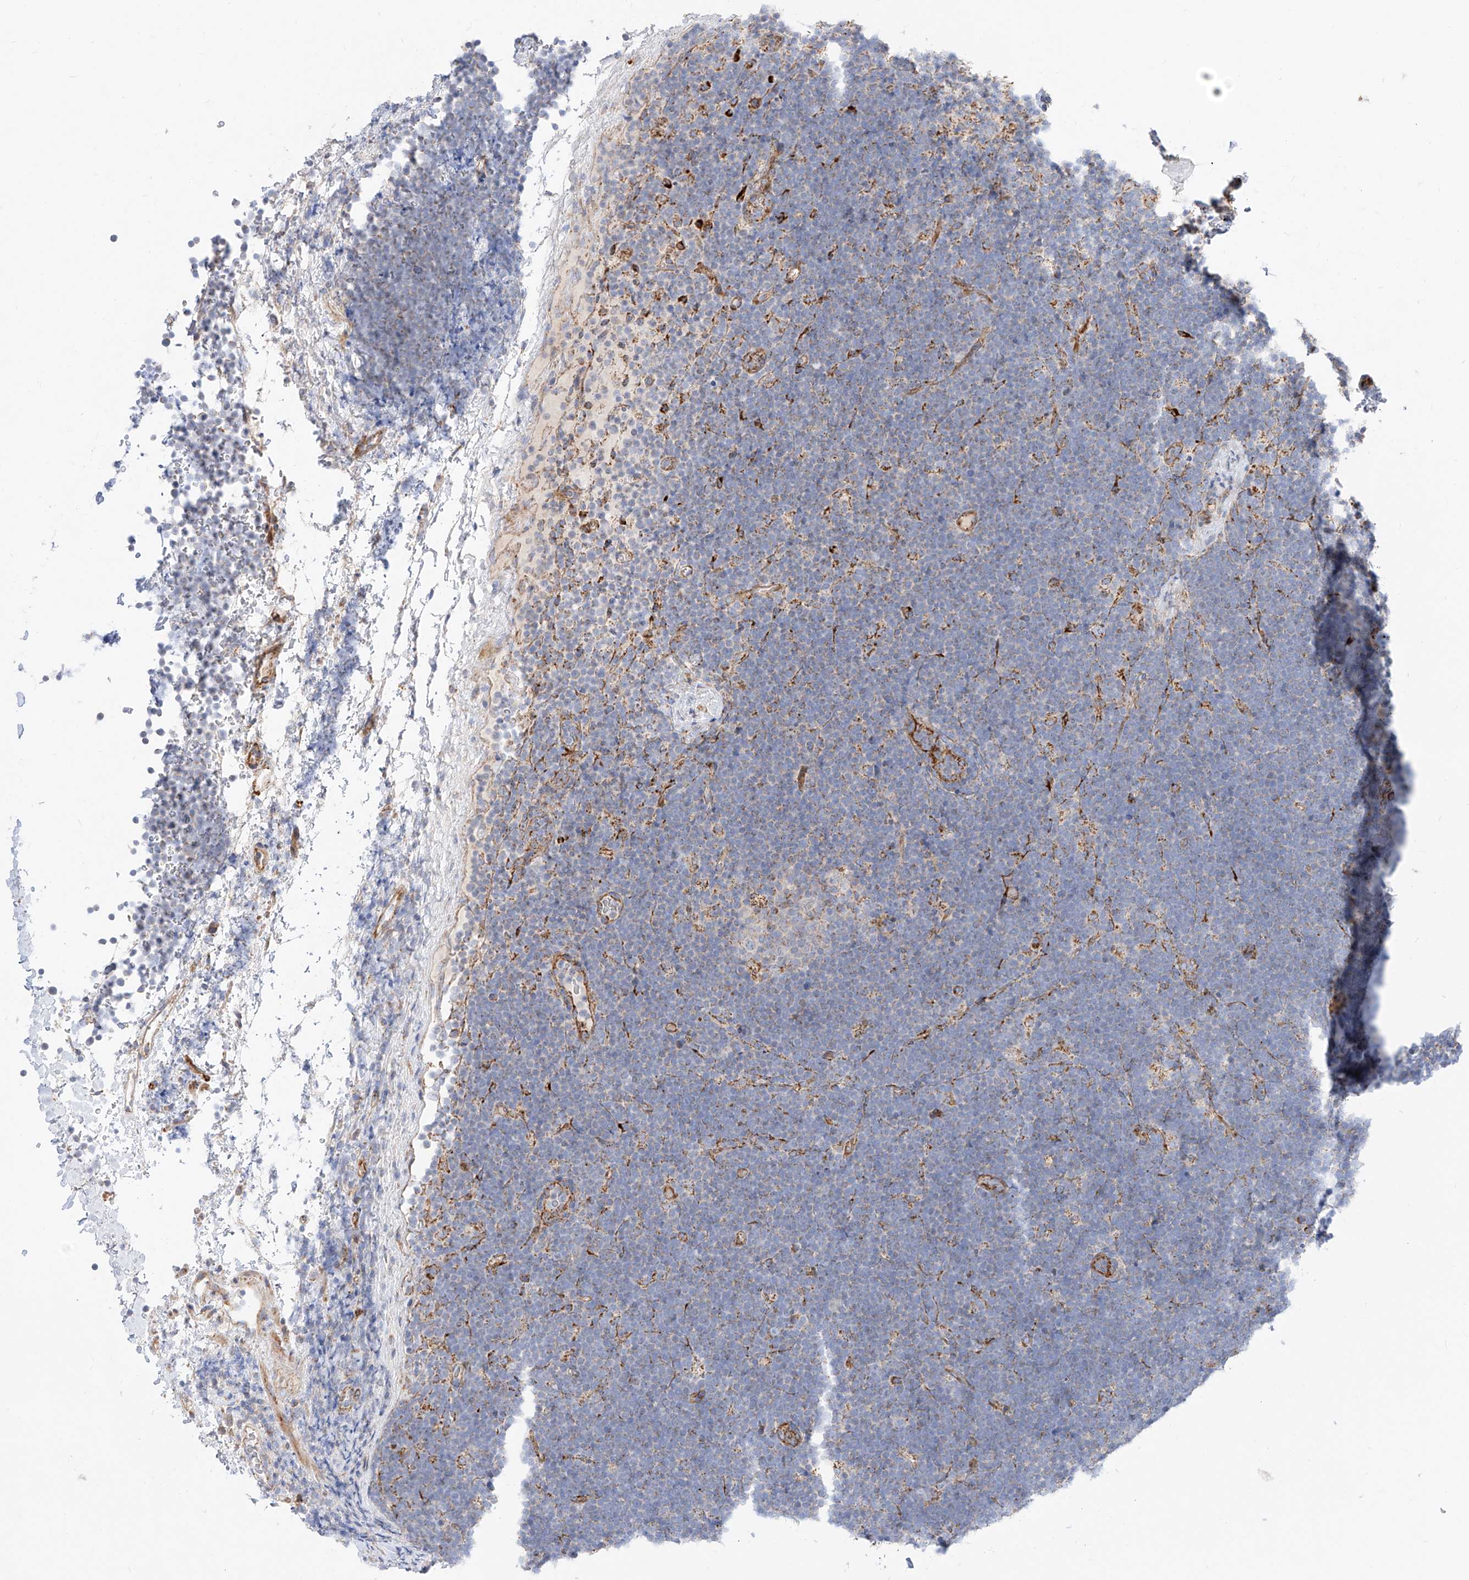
{"staining": {"intensity": "negative", "quantity": "none", "location": "none"}, "tissue": "lymphoma", "cell_type": "Tumor cells", "image_type": "cancer", "snomed": [{"axis": "morphology", "description": "Malignant lymphoma, non-Hodgkin's type, High grade"}, {"axis": "topography", "description": "Lymph node"}], "caption": "Immunohistochemistry (IHC) of human lymphoma demonstrates no positivity in tumor cells.", "gene": "CST9", "patient": {"sex": "male", "age": 13}}